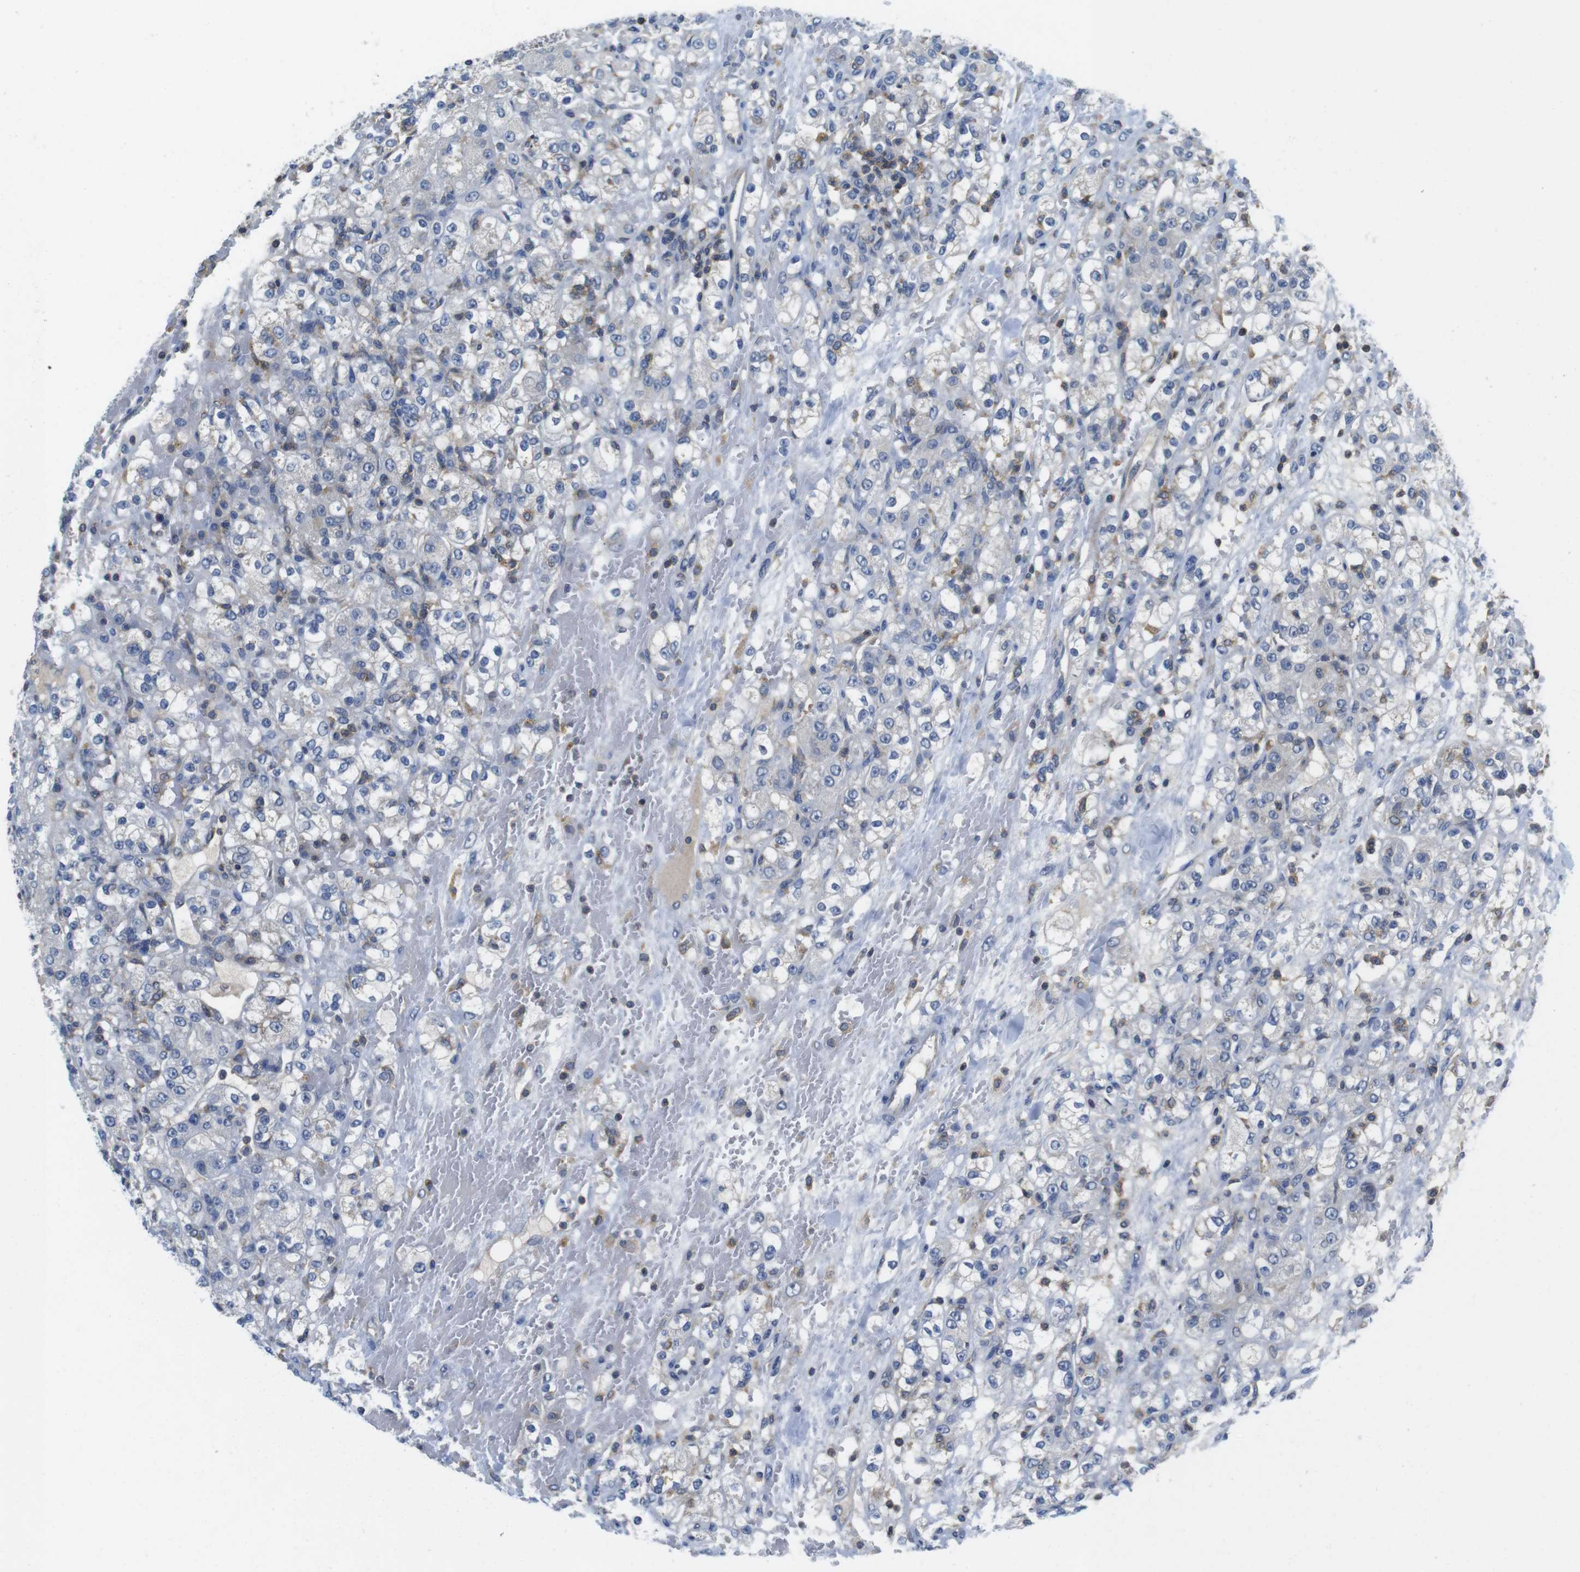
{"staining": {"intensity": "negative", "quantity": "none", "location": "none"}, "tissue": "renal cancer", "cell_type": "Tumor cells", "image_type": "cancer", "snomed": [{"axis": "morphology", "description": "Normal tissue, NOS"}, {"axis": "morphology", "description": "Adenocarcinoma, NOS"}, {"axis": "topography", "description": "Kidney"}], "caption": "Micrograph shows no protein expression in tumor cells of renal cancer tissue.", "gene": "PIK3CD", "patient": {"sex": "male", "age": 61}}